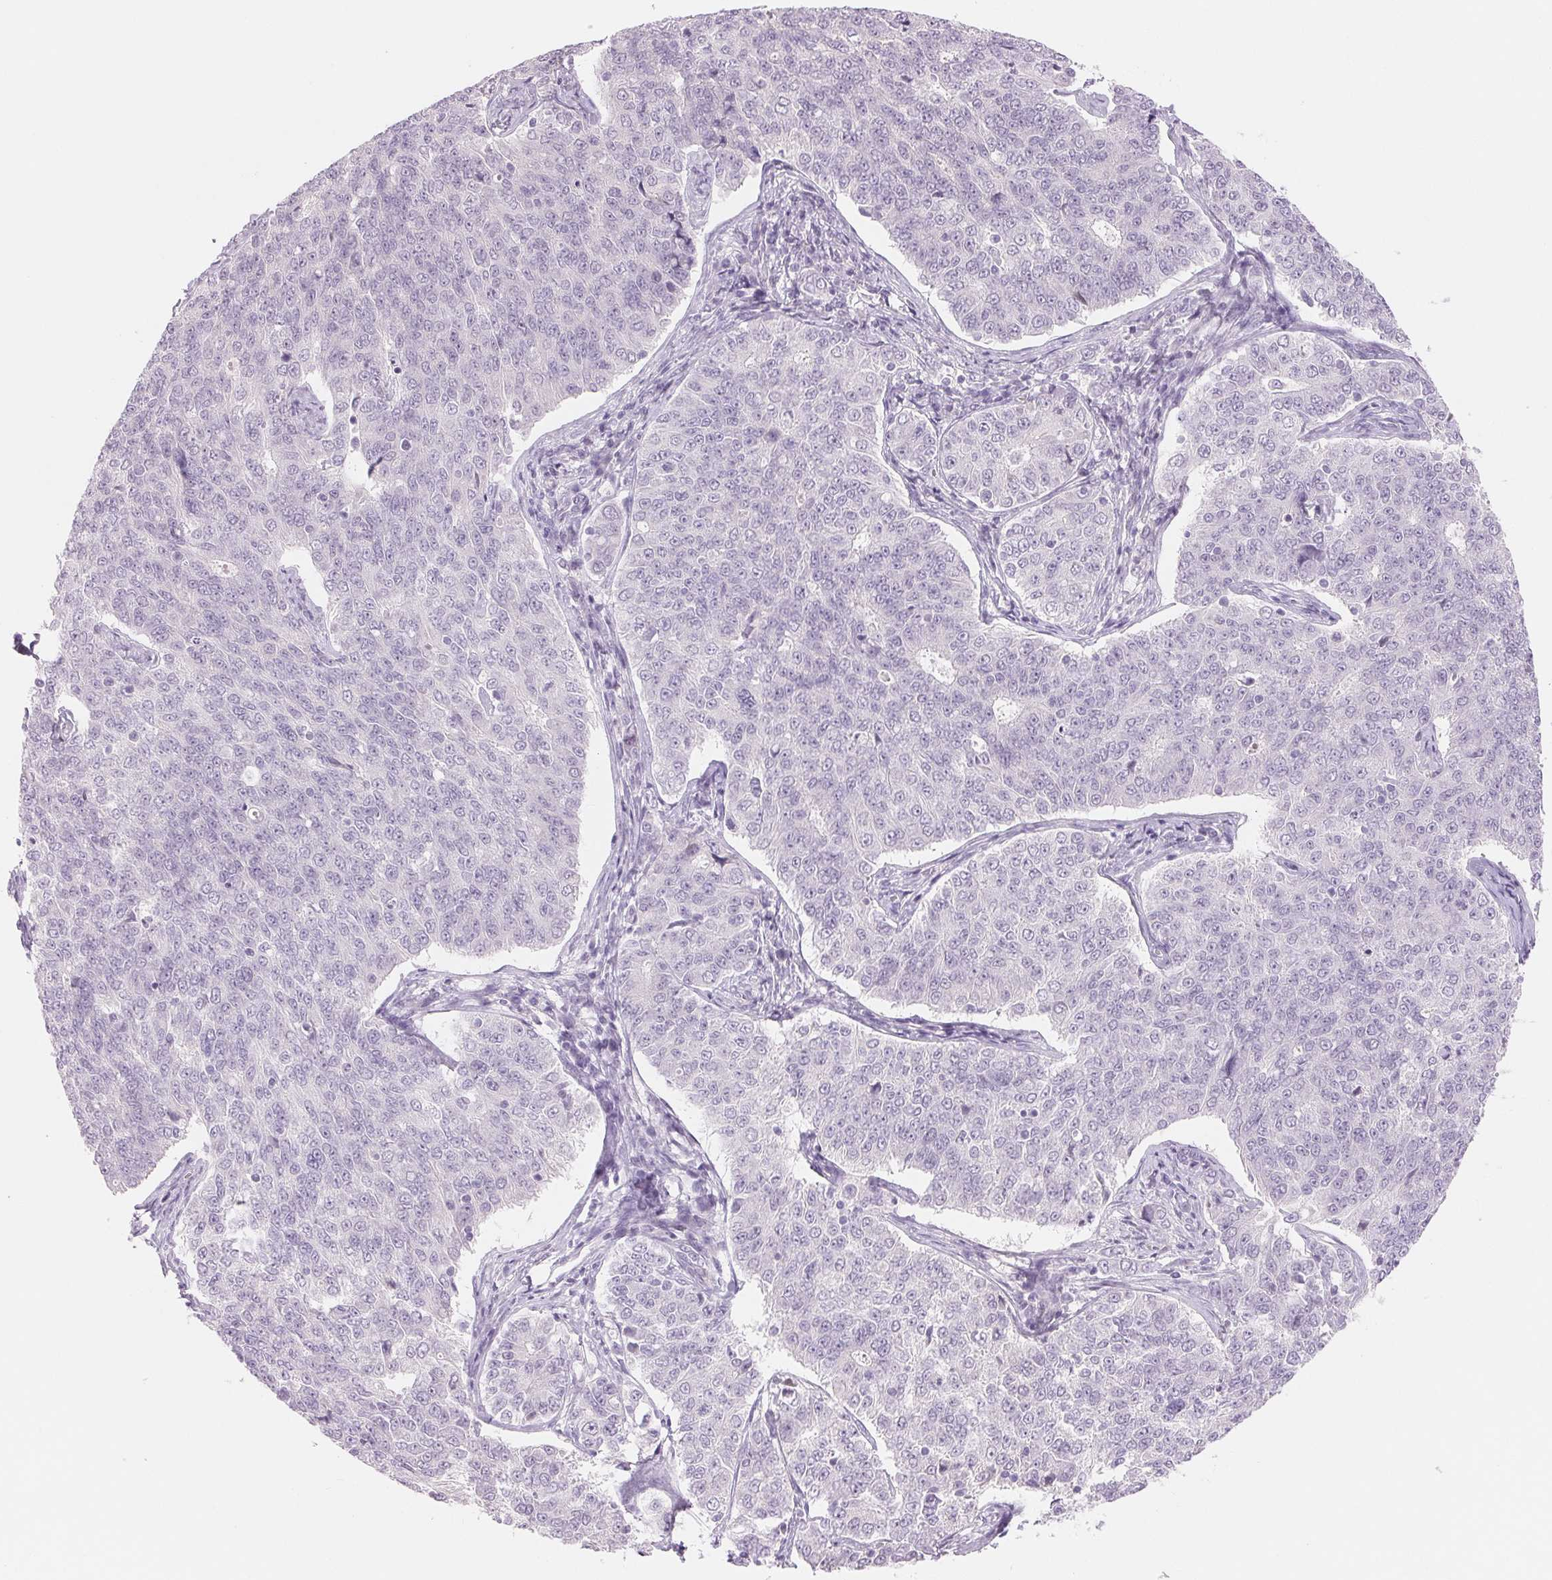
{"staining": {"intensity": "negative", "quantity": "none", "location": "none"}, "tissue": "endometrial cancer", "cell_type": "Tumor cells", "image_type": "cancer", "snomed": [{"axis": "morphology", "description": "Adenocarcinoma, NOS"}, {"axis": "topography", "description": "Endometrium"}], "caption": "Adenocarcinoma (endometrial) was stained to show a protein in brown. There is no significant positivity in tumor cells.", "gene": "CCDC168", "patient": {"sex": "female", "age": 43}}